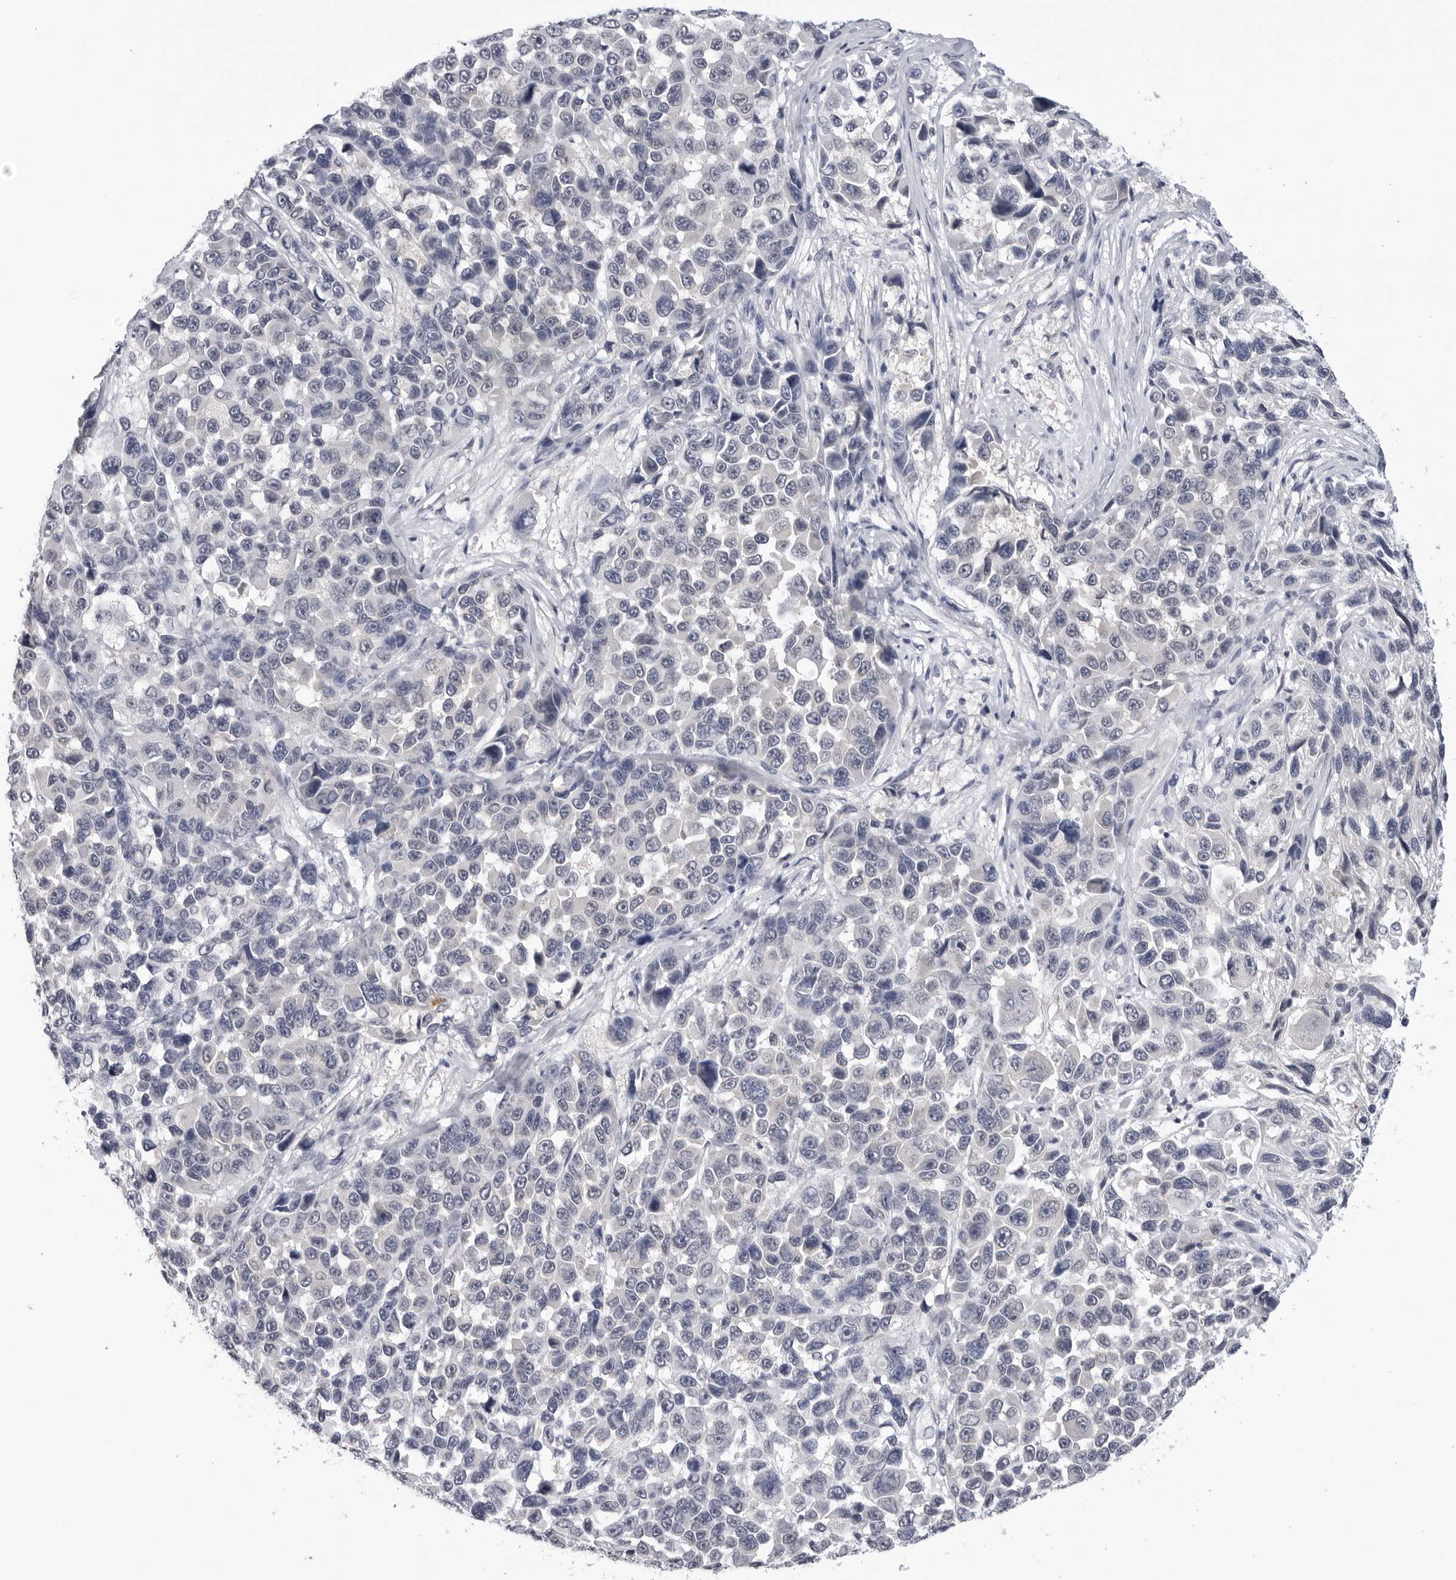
{"staining": {"intensity": "negative", "quantity": "none", "location": "none"}, "tissue": "melanoma", "cell_type": "Tumor cells", "image_type": "cancer", "snomed": [{"axis": "morphology", "description": "Malignant melanoma, NOS"}, {"axis": "topography", "description": "Skin"}], "caption": "Tumor cells are negative for brown protein staining in malignant melanoma.", "gene": "CDK20", "patient": {"sex": "male", "age": 53}}